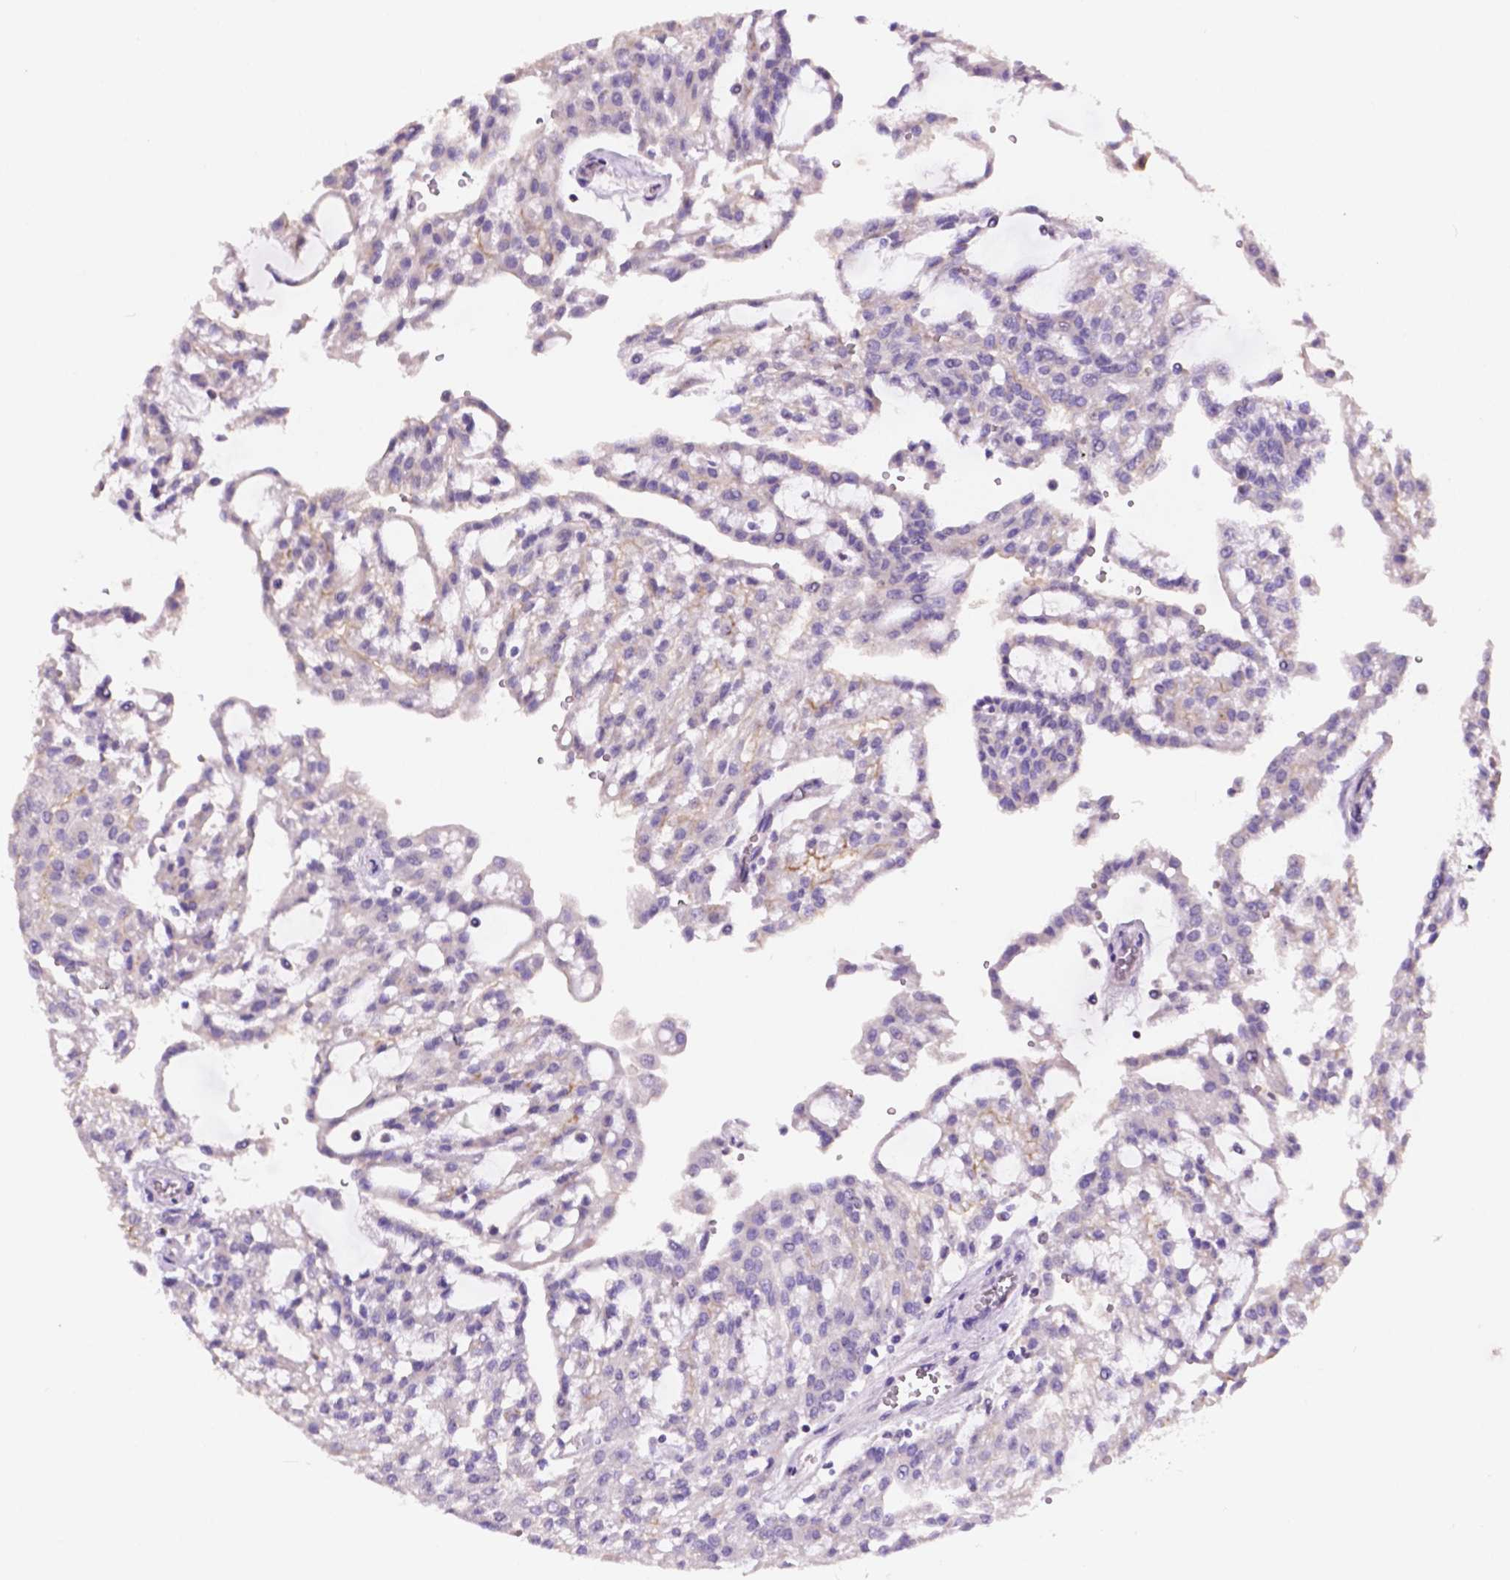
{"staining": {"intensity": "negative", "quantity": "none", "location": "none"}, "tissue": "renal cancer", "cell_type": "Tumor cells", "image_type": "cancer", "snomed": [{"axis": "morphology", "description": "Adenocarcinoma, NOS"}, {"axis": "topography", "description": "Kidney"}], "caption": "Adenocarcinoma (renal) was stained to show a protein in brown. There is no significant positivity in tumor cells.", "gene": "PRPS2", "patient": {"sex": "male", "age": 63}}